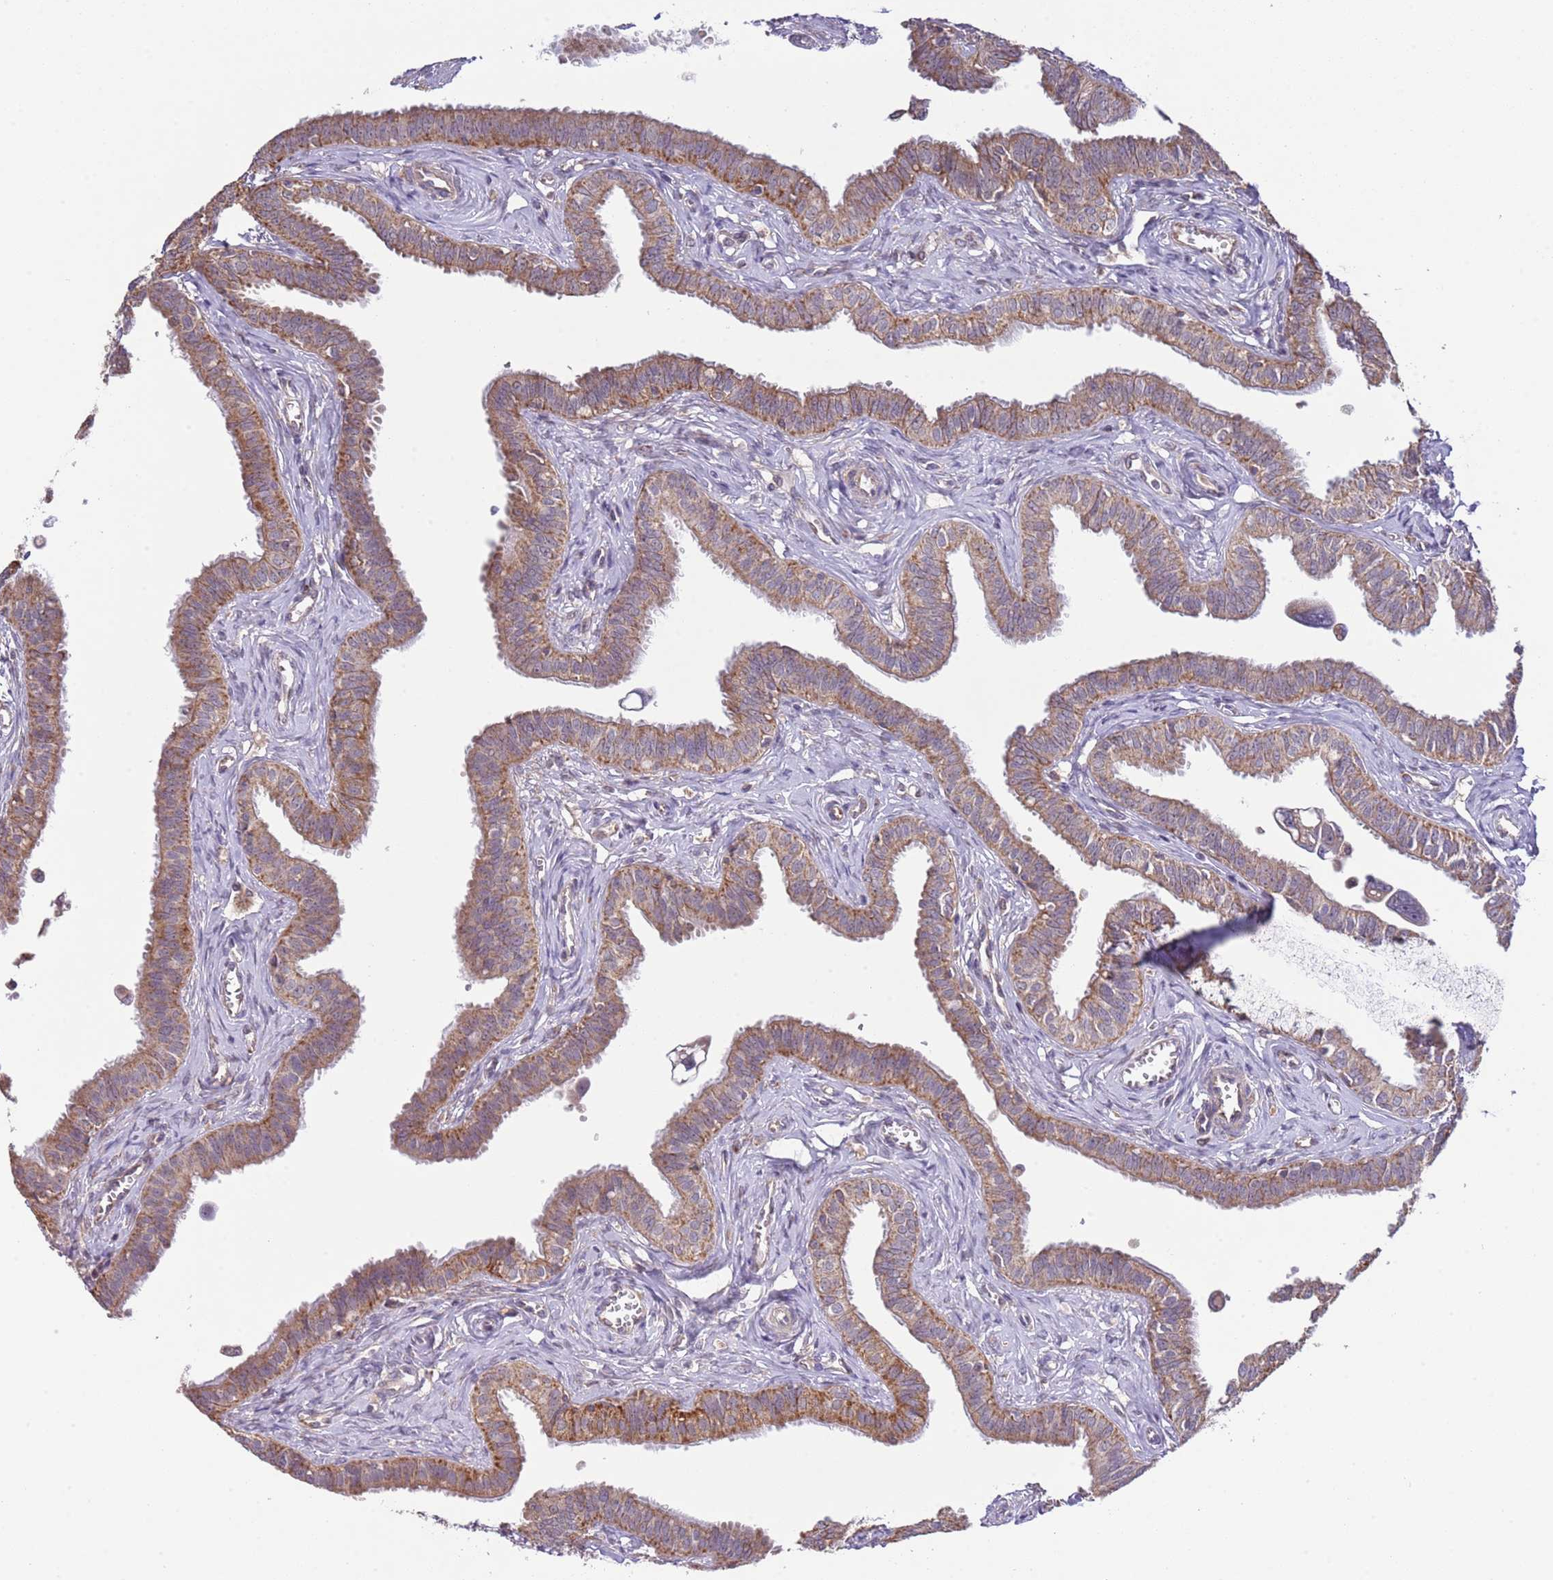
{"staining": {"intensity": "moderate", "quantity": ">75%", "location": "cytoplasmic/membranous"}, "tissue": "fallopian tube", "cell_type": "Glandular cells", "image_type": "normal", "snomed": [{"axis": "morphology", "description": "Normal tissue, NOS"}, {"axis": "morphology", "description": "Carcinoma, NOS"}, {"axis": "topography", "description": "Fallopian tube"}, {"axis": "topography", "description": "Ovary"}], "caption": "Benign fallopian tube reveals moderate cytoplasmic/membranous staining in about >75% of glandular cells, visualized by immunohistochemistry. Immunohistochemistry stains the protein of interest in brown and the nuclei are stained blue.", "gene": "IVD", "patient": {"sex": "female", "age": 59}}